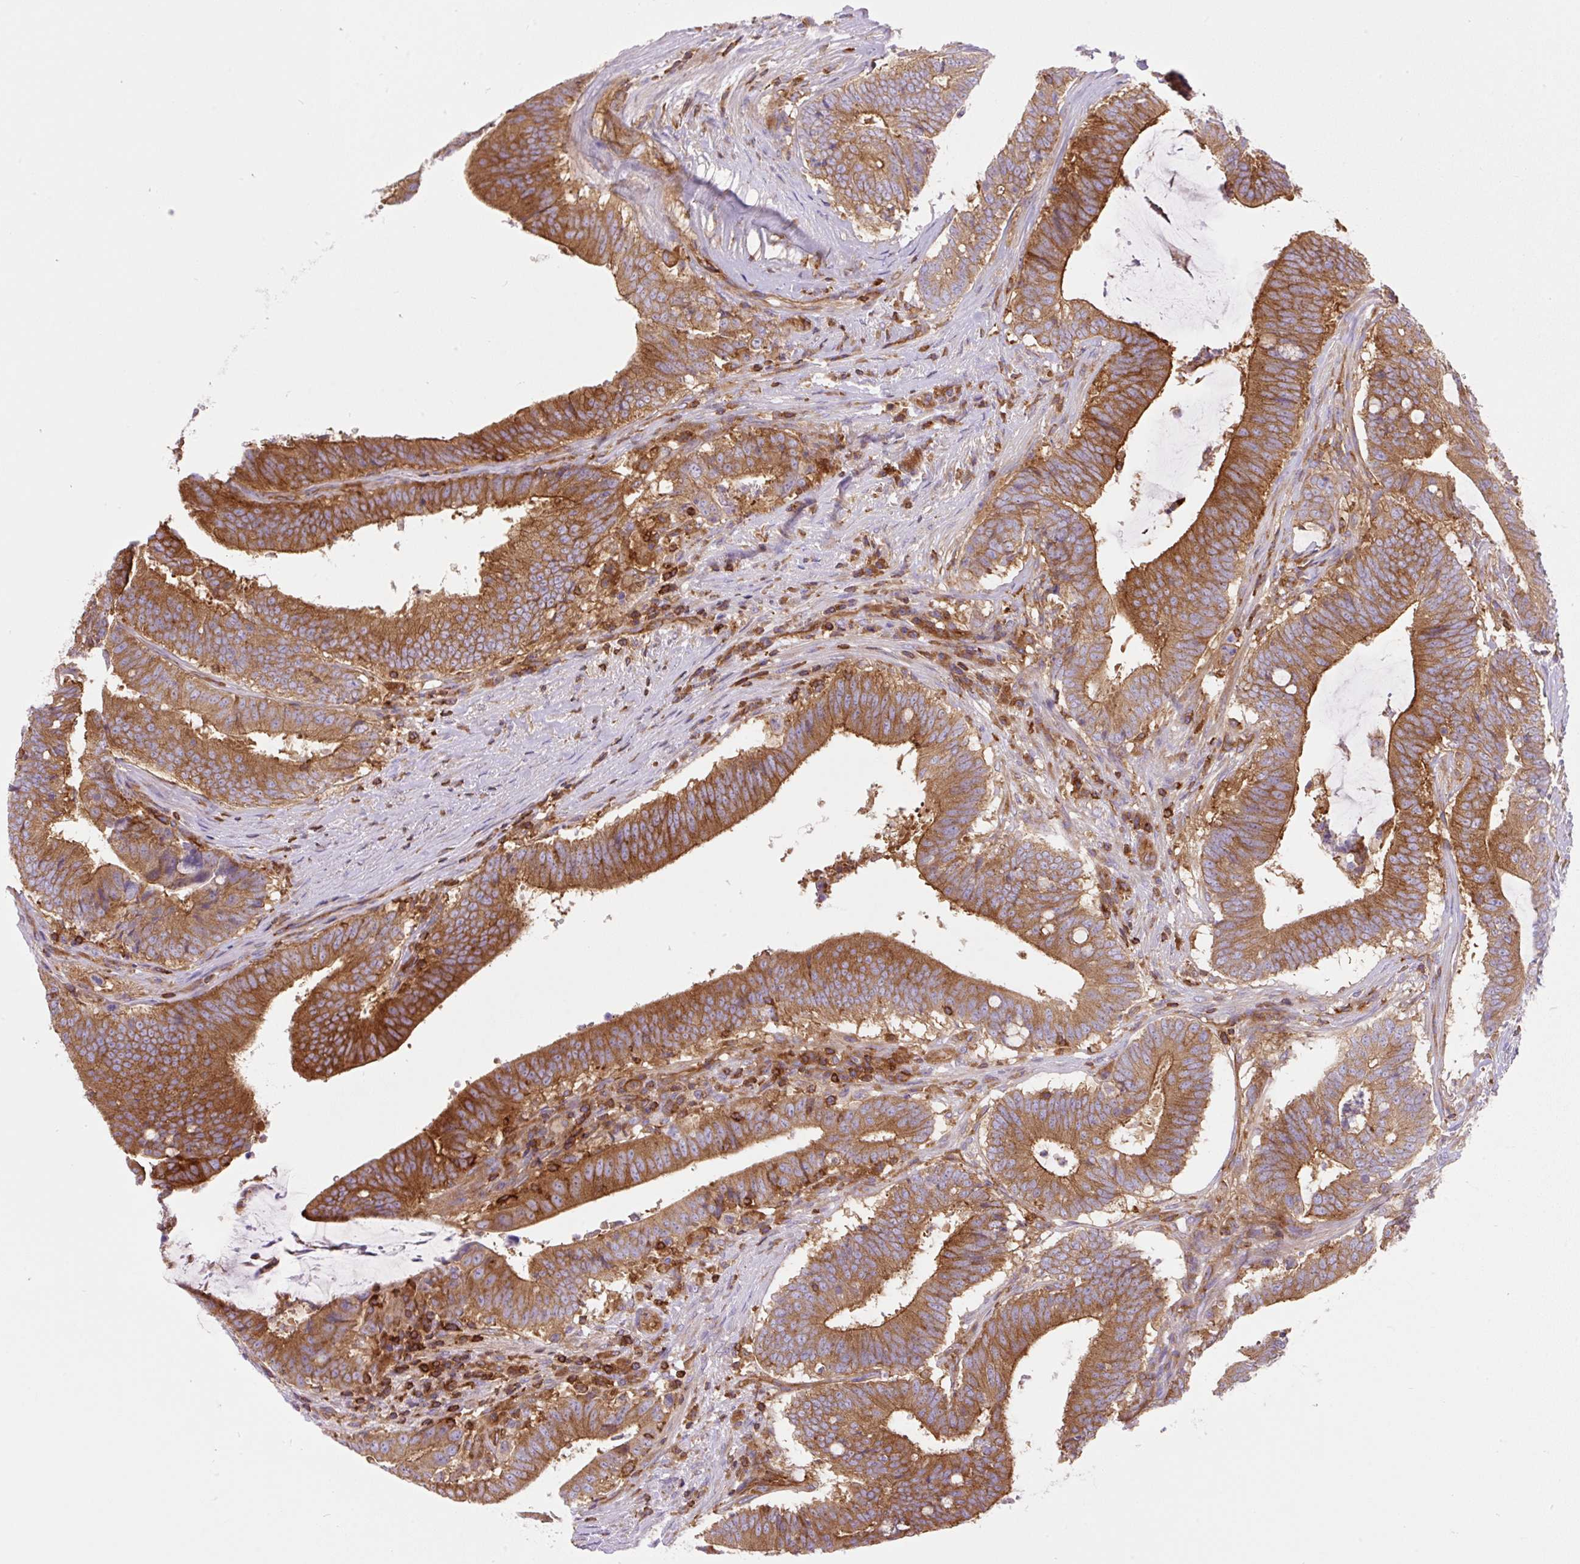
{"staining": {"intensity": "strong", "quantity": ">75%", "location": "cytoplasmic/membranous"}, "tissue": "colorectal cancer", "cell_type": "Tumor cells", "image_type": "cancer", "snomed": [{"axis": "morphology", "description": "Adenocarcinoma, NOS"}, {"axis": "topography", "description": "Colon"}], "caption": "Adenocarcinoma (colorectal) stained with a brown dye reveals strong cytoplasmic/membranous positive positivity in approximately >75% of tumor cells.", "gene": "DNM2", "patient": {"sex": "female", "age": 43}}